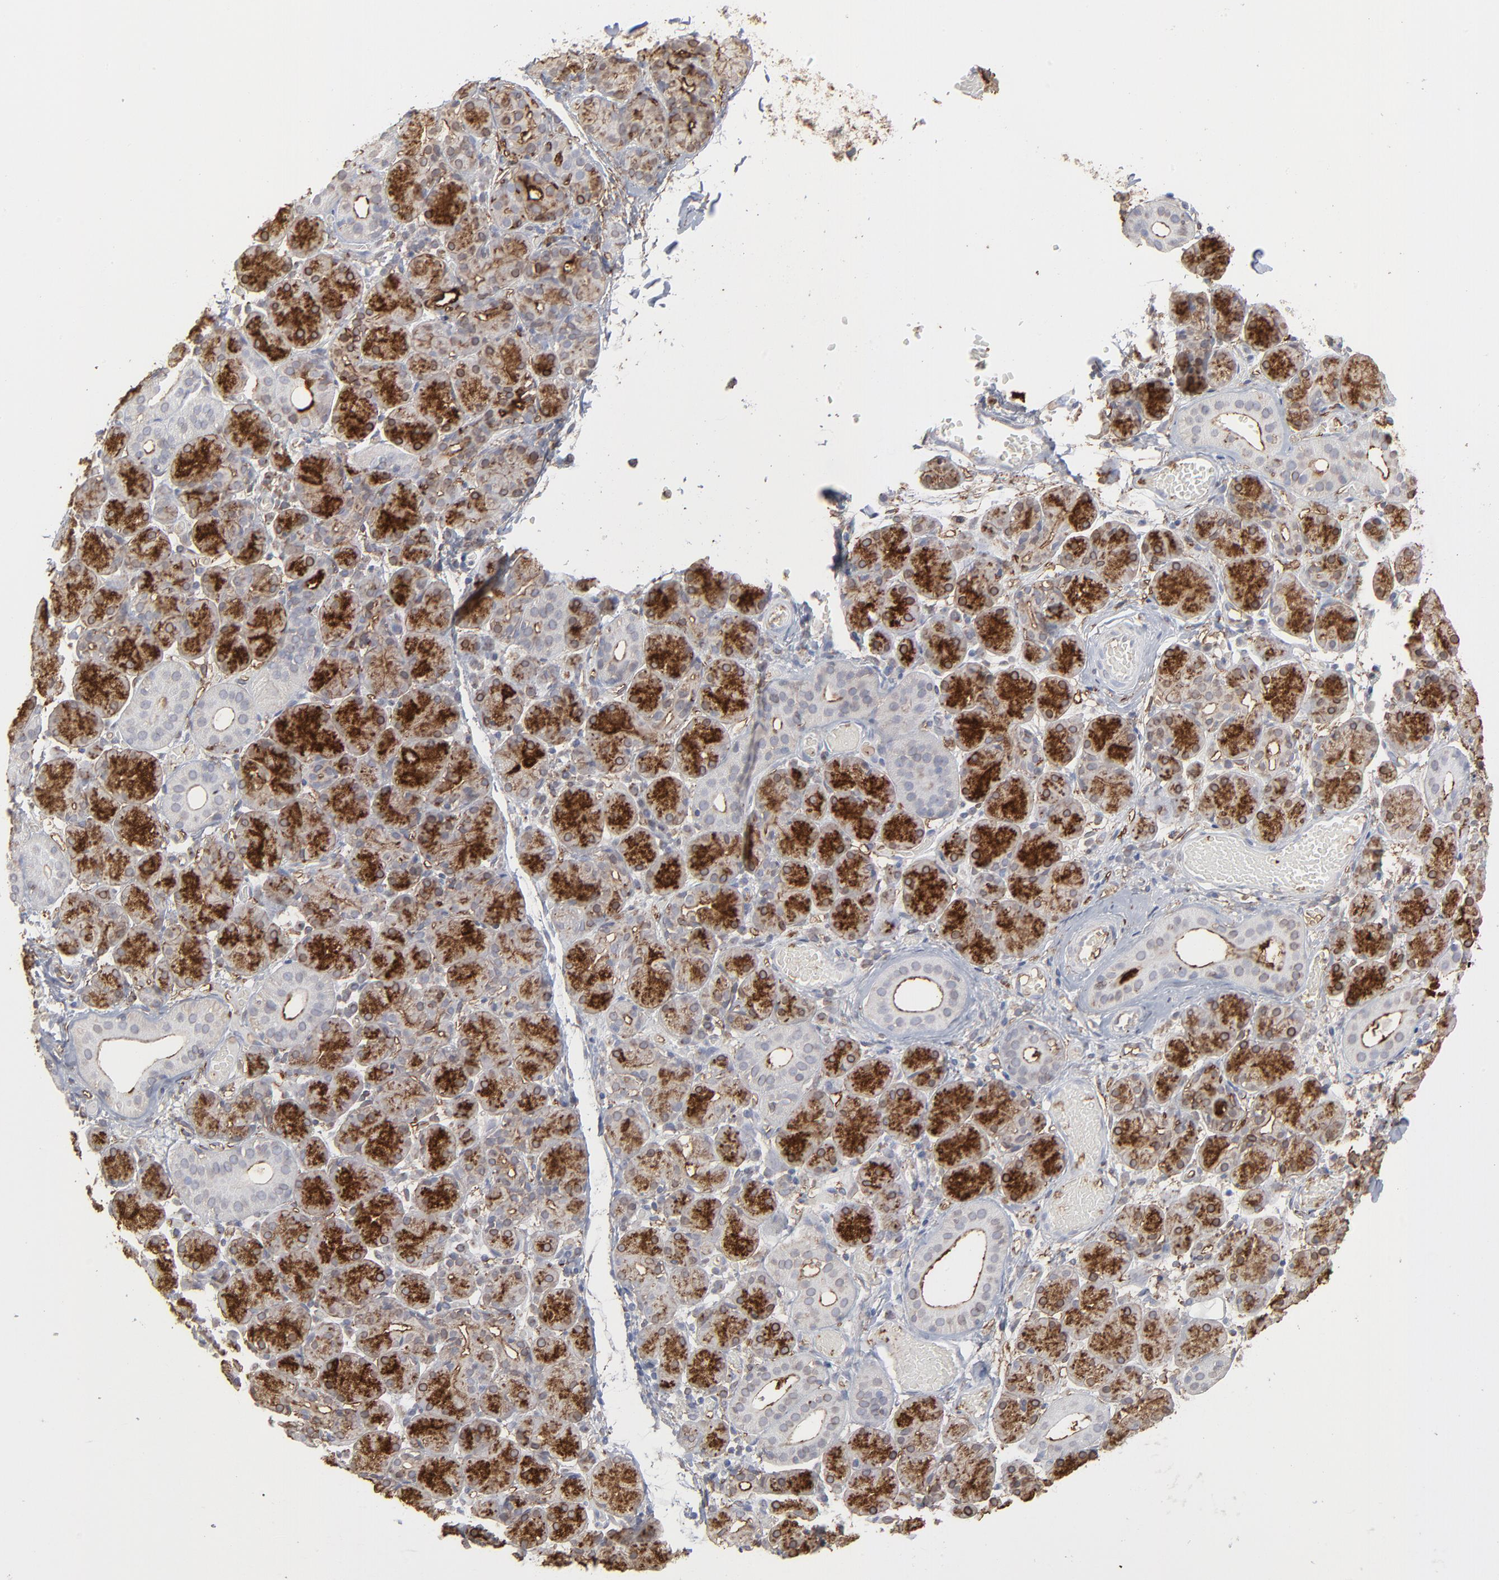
{"staining": {"intensity": "moderate", "quantity": "25%-75%", "location": "cytoplasmic/membranous"}, "tissue": "salivary gland", "cell_type": "Glandular cells", "image_type": "normal", "snomed": [{"axis": "morphology", "description": "Normal tissue, NOS"}, {"axis": "topography", "description": "Salivary gland"}], "caption": "Immunohistochemistry image of benign human salivary gland stained for a protein (brown), which exhibits medium levels of moderate cytoplasmic/membranous positivity in approximately 25%-75% of glandular cells.", "gene": "ANXA5", "patient": {"sex": "female", "age": 24}}